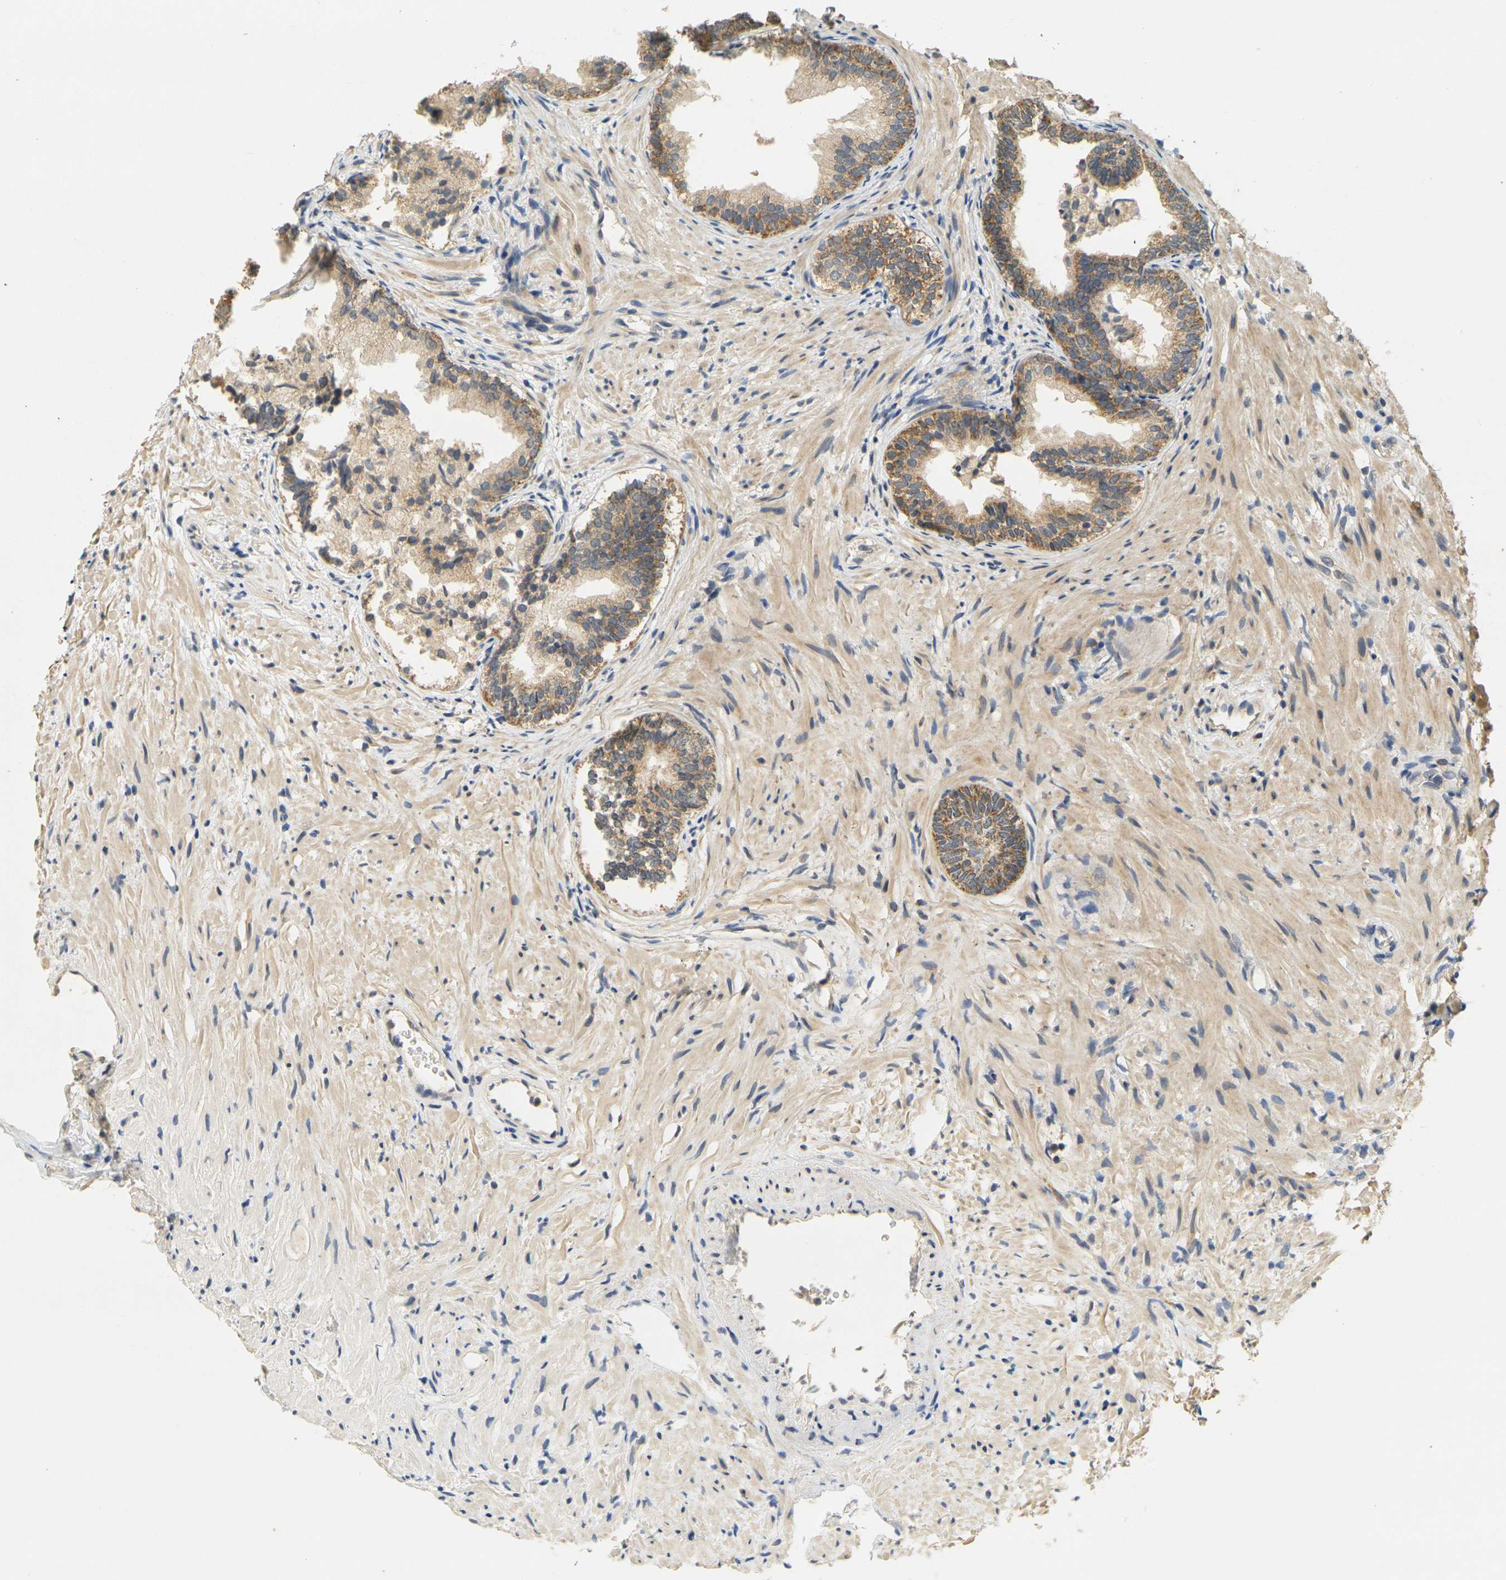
{"staining": {"intensity": "moderate", "quantity": ">75%", "location": "cytoplasmic/membranous"}, "tissue": "prostate", "cell_type": "Glandular cells", "image_type": "normal", "snomed": [{"axis": "morphology", "description": "Normal tissue, NOS"}, {"axis": "topography", "description": "Prostate"}], "caption": "A brown stain shows moderate cytoplasmic/membranous expression of a protein in glandular cells of unremarkable prostate.", "gene": "GDAP1", "patient": {"sex": "male", "age": 76}}